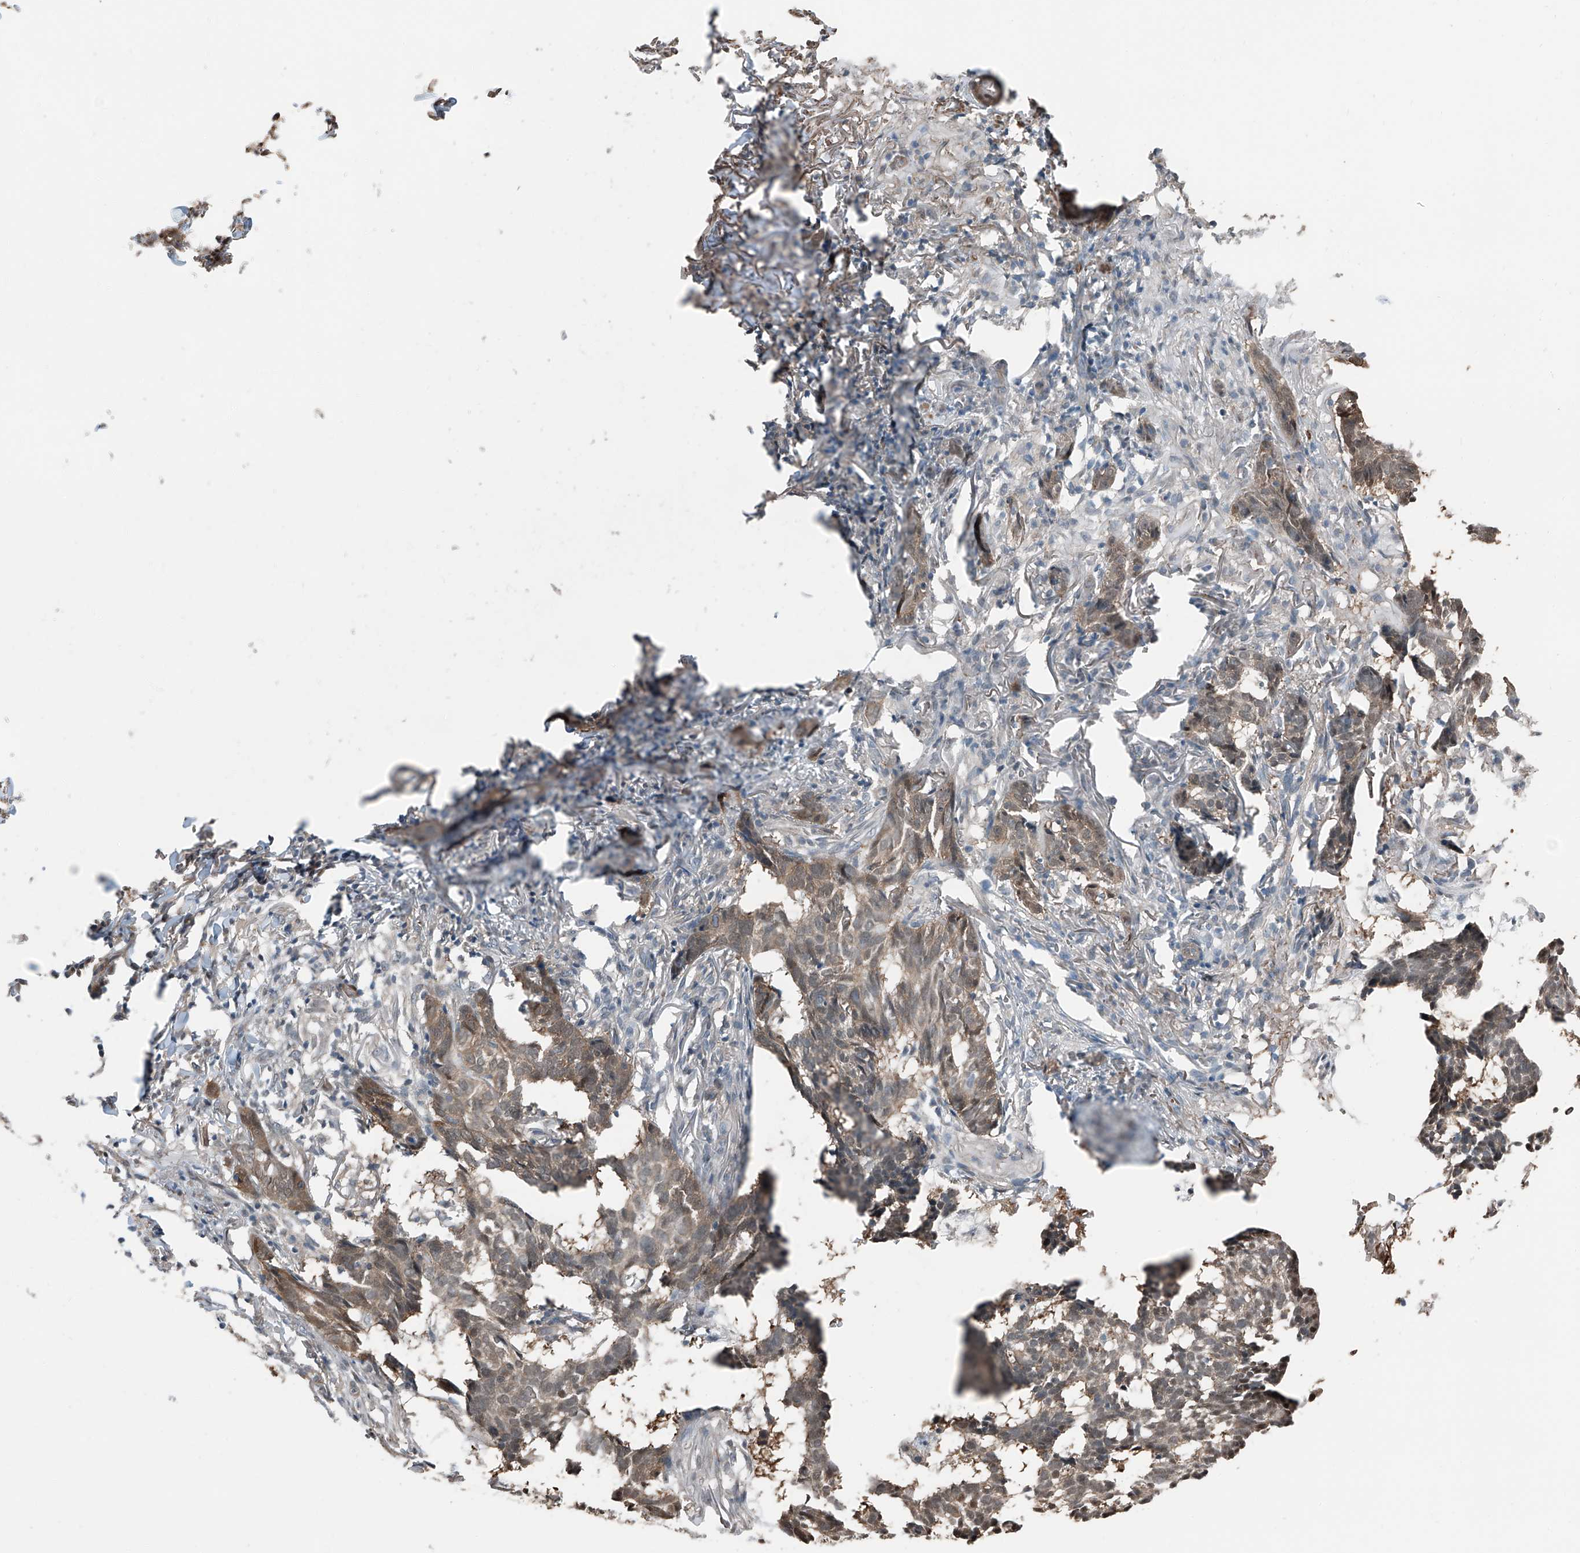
{"staining": {"intensity": "moderate", "quantity": "25%-75%", "location": "cytoplasmic/membranous"}, "tissue": "skin cancer", "cell_type": "Tumor cells", "image_type": "cancer", "snomed": [{"axis": "morphology", "description": "Basal cell carcinoma"}, {"axis": "topography", "description": "Skin"}], "caption": "Skin basal cell carcinoma was stained to show a protein in brown. There is medium levels of moderate cytoplasmic/membranous expression in about 25%-75% of tumor cells. The staining was performed using DAB (3,3'-diaminobenzidine), with brown indicating positive protein expression. Nuclei are stained blue with hematoxylin.", "gene": "HSPA6", "patient": {"sex": "male", "age": 85}}